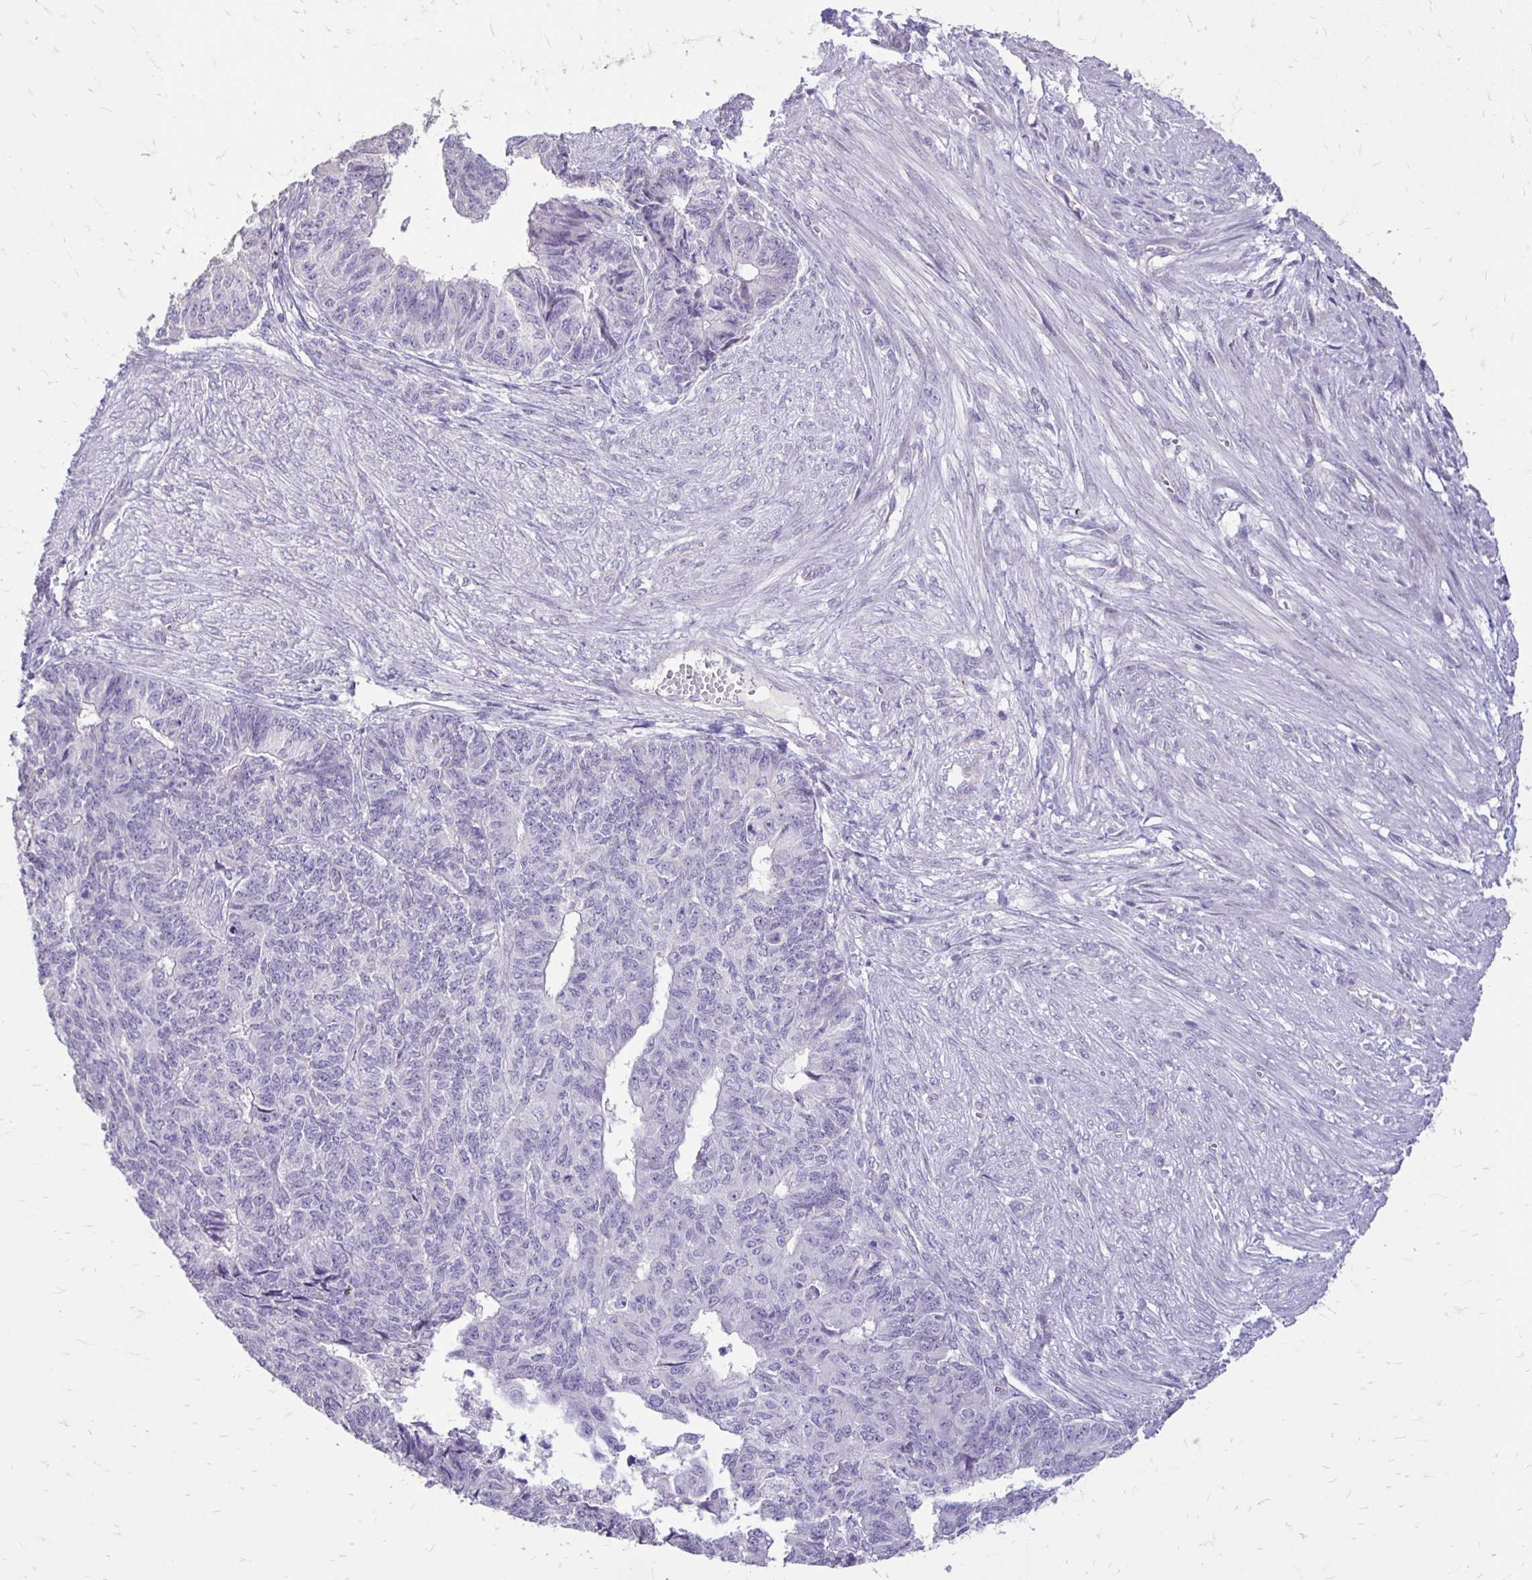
{"staining": {"intensity": "negative", "quantity": "none", "location": "none"}, "tissue": "endometrial cancer", "cell_type": "Tumor cells", "image_type": "cancer", "snomed": [{"axis": "morphology", "description": "Adenocarcinoma, NOS"}, {"axis": "topography", "description": "Endometrium"}], "caption": "DAB (3,3'-diaminobenzidine) immunohistochemical staining of endometrial adenocarcinoma demonstrates no significant expression in tumor cells.", "gene": "GAS2", "patient": {"sex": "female", "age": 32}}